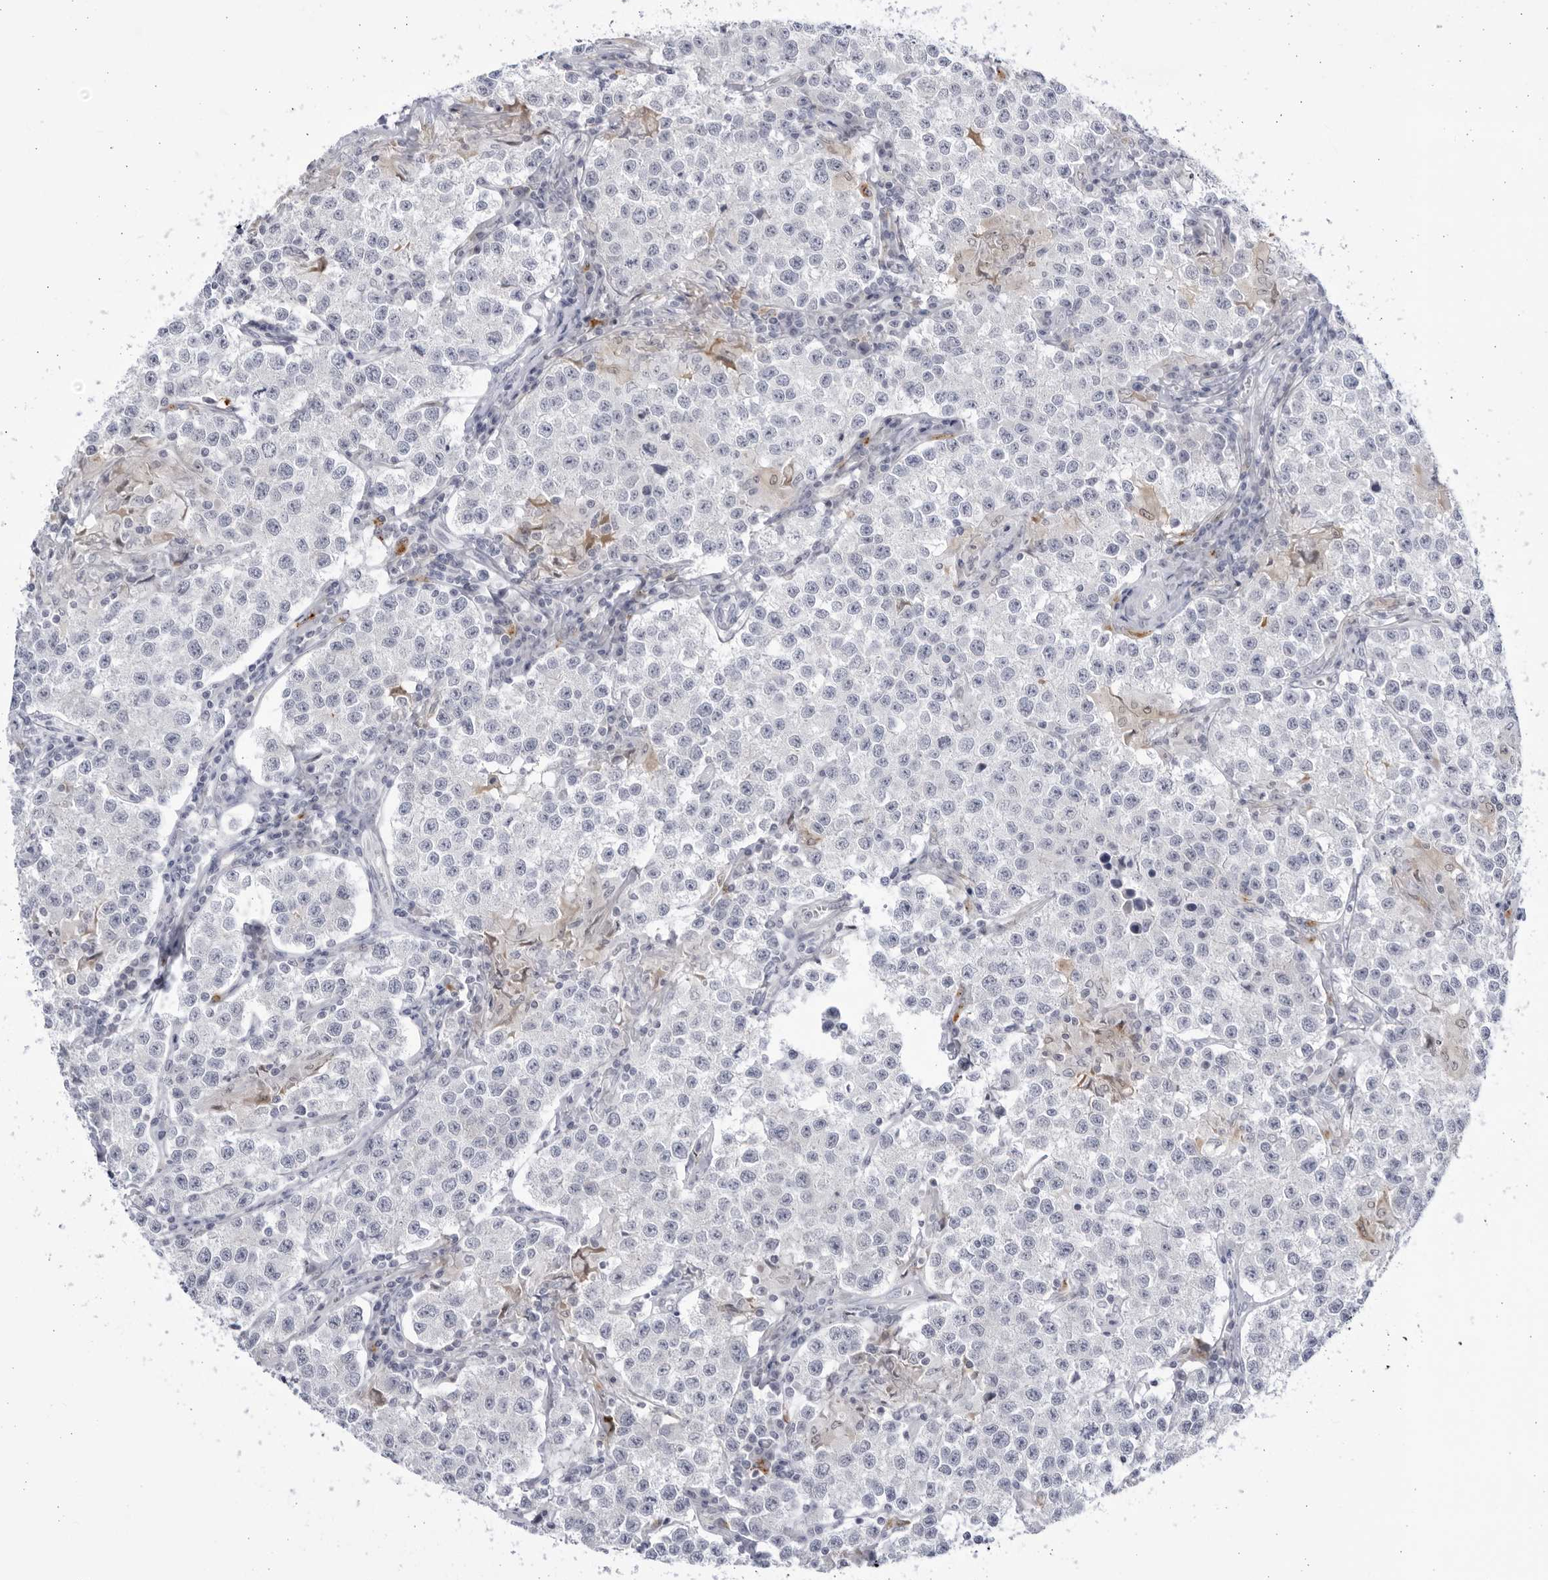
{"staining": {"intensity": "negative", "quantity": "none", "location": "none"}, "tissue": "testis cancer", "cell_type": "Tumor cells", "image_type": "cancer", "snomed": [{"axis": "morphology", "description": "Seminoma, NOS"}, {"axis": "morphology", "description": "Carcinoma, Embryonal, NOS"}, {"axis": "topography", "description": "Testis"}], "caption": "DAB immunohistochemical staining of human testis cancer (seminoma) reveals no significant staining in tumor cells. (DAB (3,3'-diaminobenzidine) IHC with hematoxylin counter stain).", "gene": "CCDC181", "patient": {"sex": "male", "age": 43}}